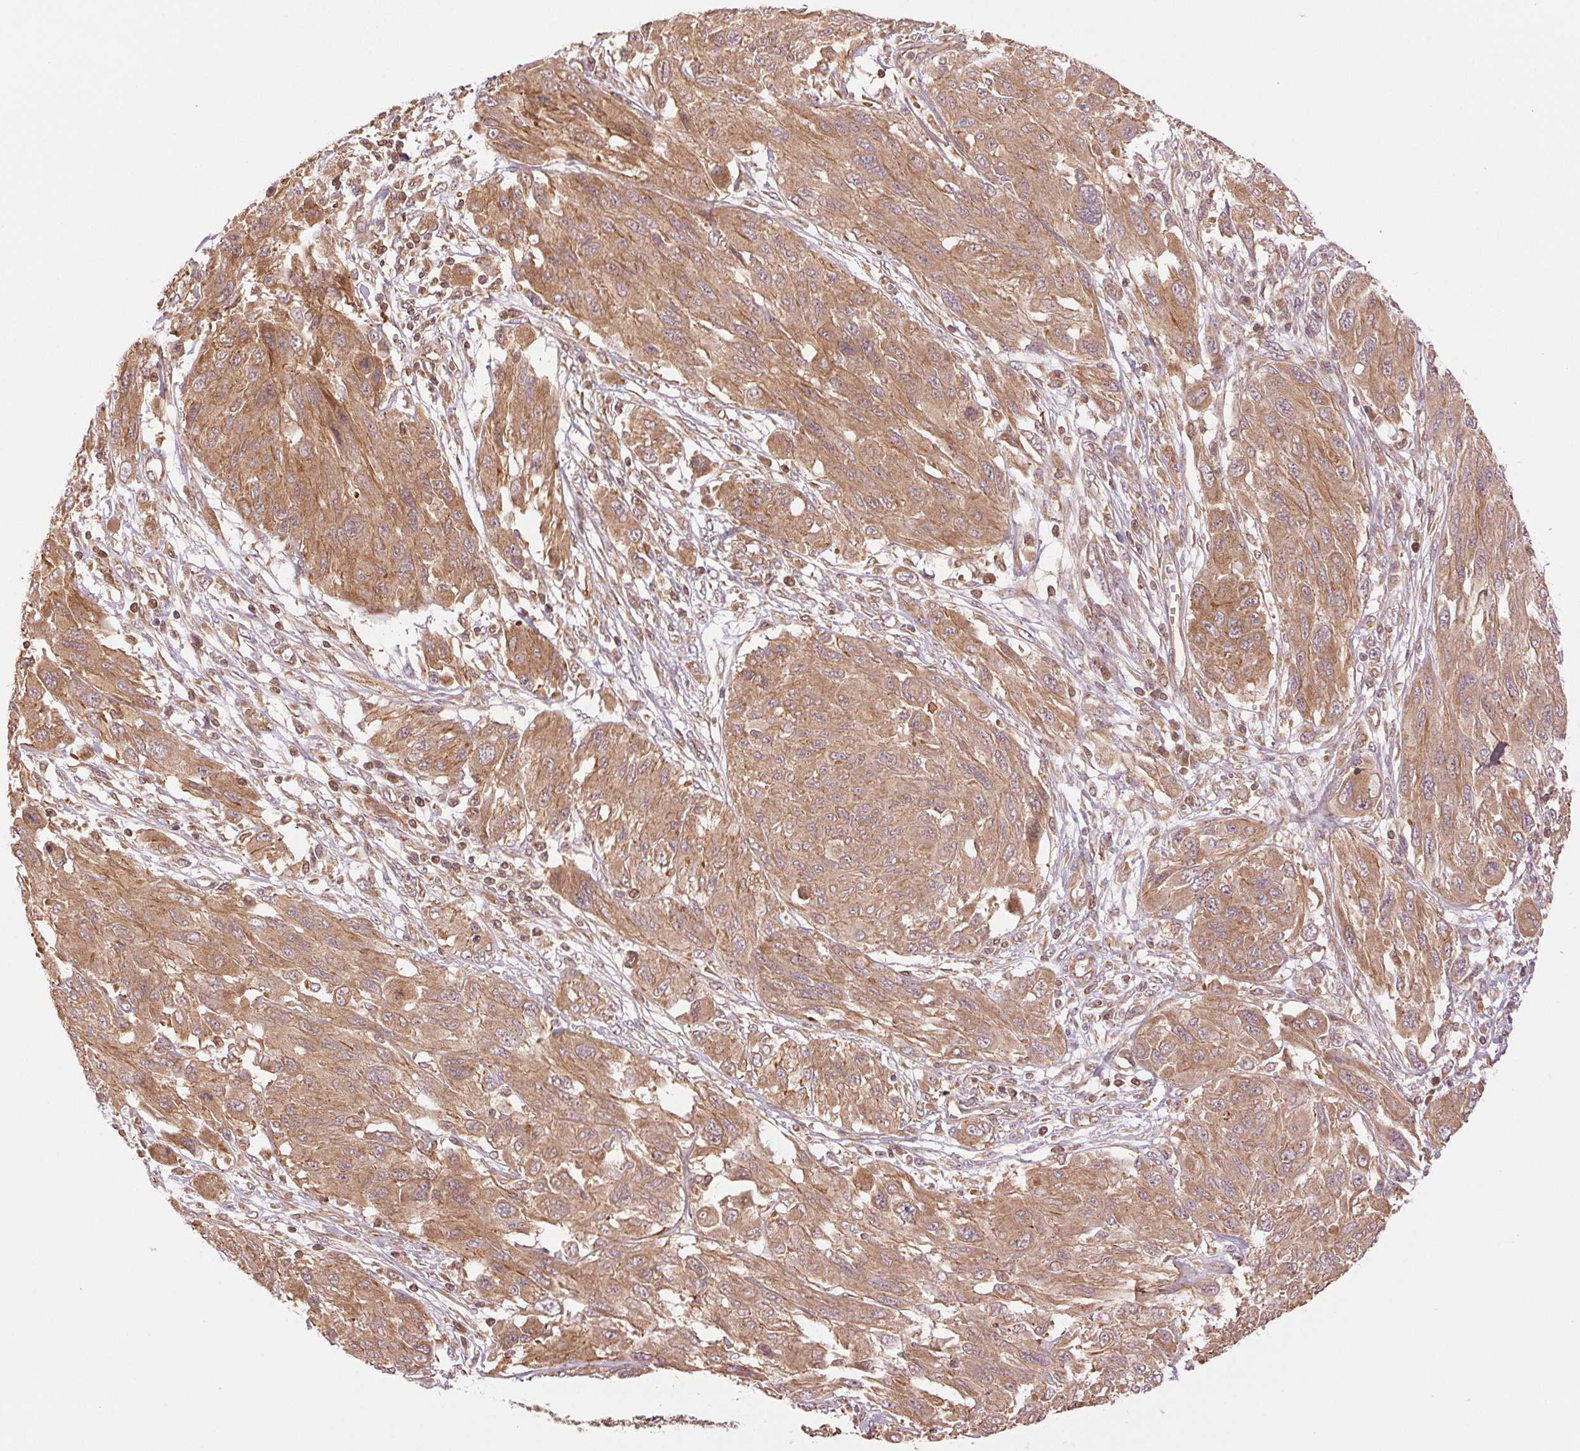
{"staining": {"intensity": "moderate", "quantity": ">75%", "location": "cytoplasmic/membranous"}, "tissue": "melanoma", "cell_type": "Tumor cells", "image_type": "cancer", "snomed": [{"axis": "morphology", "description": "Malignant melanoma, NOS"}, {"axis": "topography", "description": "Skin"}], "caption": "IHC (DAB) staining of human malignant melanoma displays moderate cytoplasmic/membranous protein positivity in about >75% of tumor cells. Using DAB (brown) and hematoxylin (blue) stains, captured at high magnification using brightfield microscopy.", "gene": "STARD7", "patient": {"sex": "female", "age": 91}}